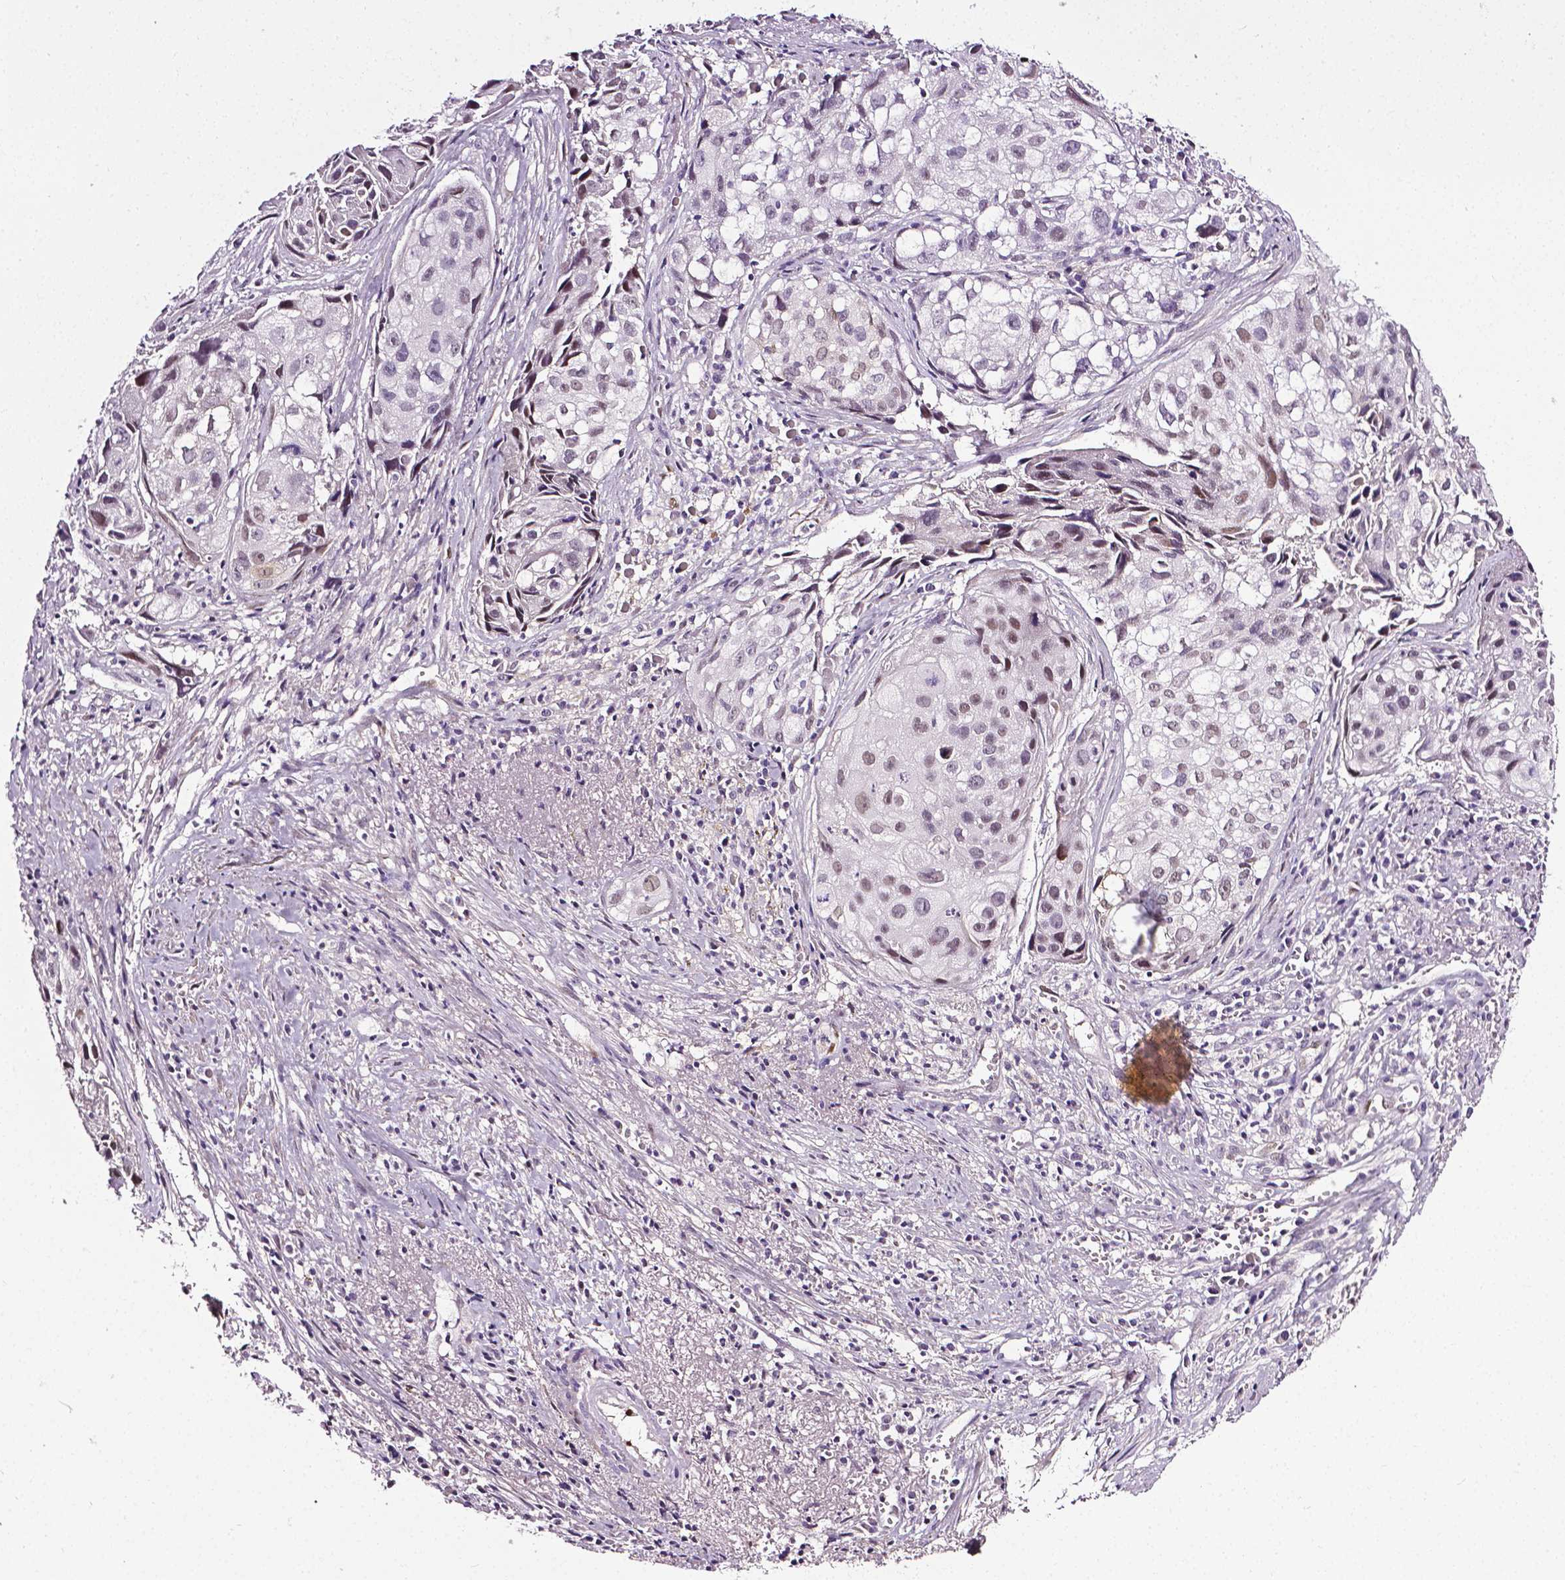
{"staining": {"intensity": "weak", "quantity": "<25%", "location": "nuclear"}, "tissue": "cervical cancer", "cell_type": "Tumor cells", "image_type": "cancer", "snomed": [{"axis": "morphology", "description": "Squamous cell carcinoma, NOS"}, {"axis": "topography", "description": "Cervix"}], "caption": "Immunohistochemical staining of cervical cancer (squamous cell carcinoma) demonstrates no significant expression in tumor cells. Nuclei are stained in blue.", "gene": "PTGER3", "patient": {"sex": "female", "age": 53}}